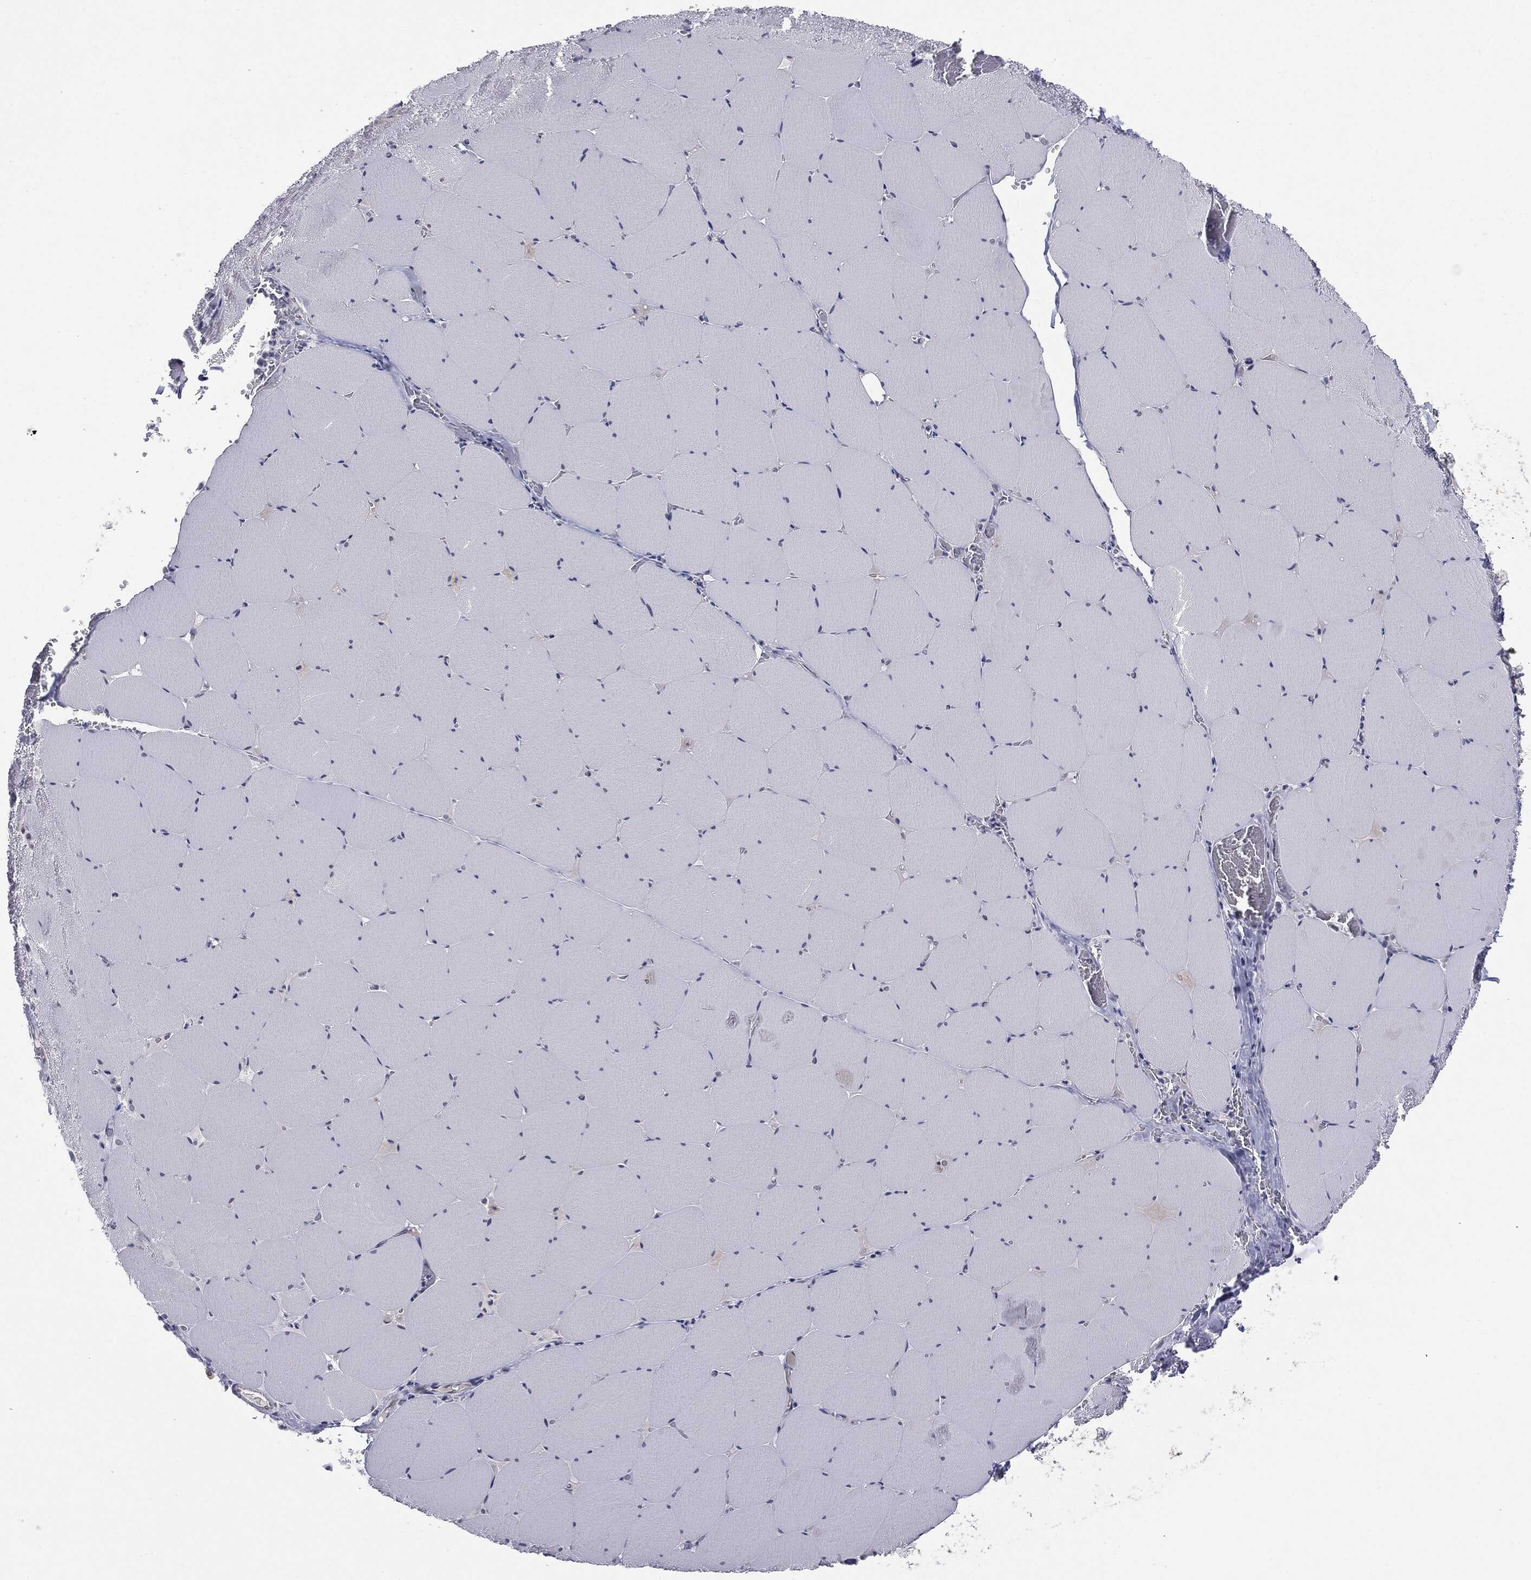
{"staining": {"intensity": "negative", "quantity": "none", "location": "none"}, "tissue": "skeletal muscle", "cell_type": "Myocytes", "image_type": "normal", "snomed": [{"axis": "morphology", "description": "Normal tissue, NOS"}, {"axis": "morphology", "description": "Malignant melanoma, Metastatic site"}, {"axis": "topography", "description": "Skeletal muscle"}], "caption": "High power microscopy image of an immunohistochemistry (IHC) histopathology image of benign skeletal muscle, revealing no significant expression in myocytes.", "gene": "SLC5A5", "patient": {"sex": "male", "age": 50}}